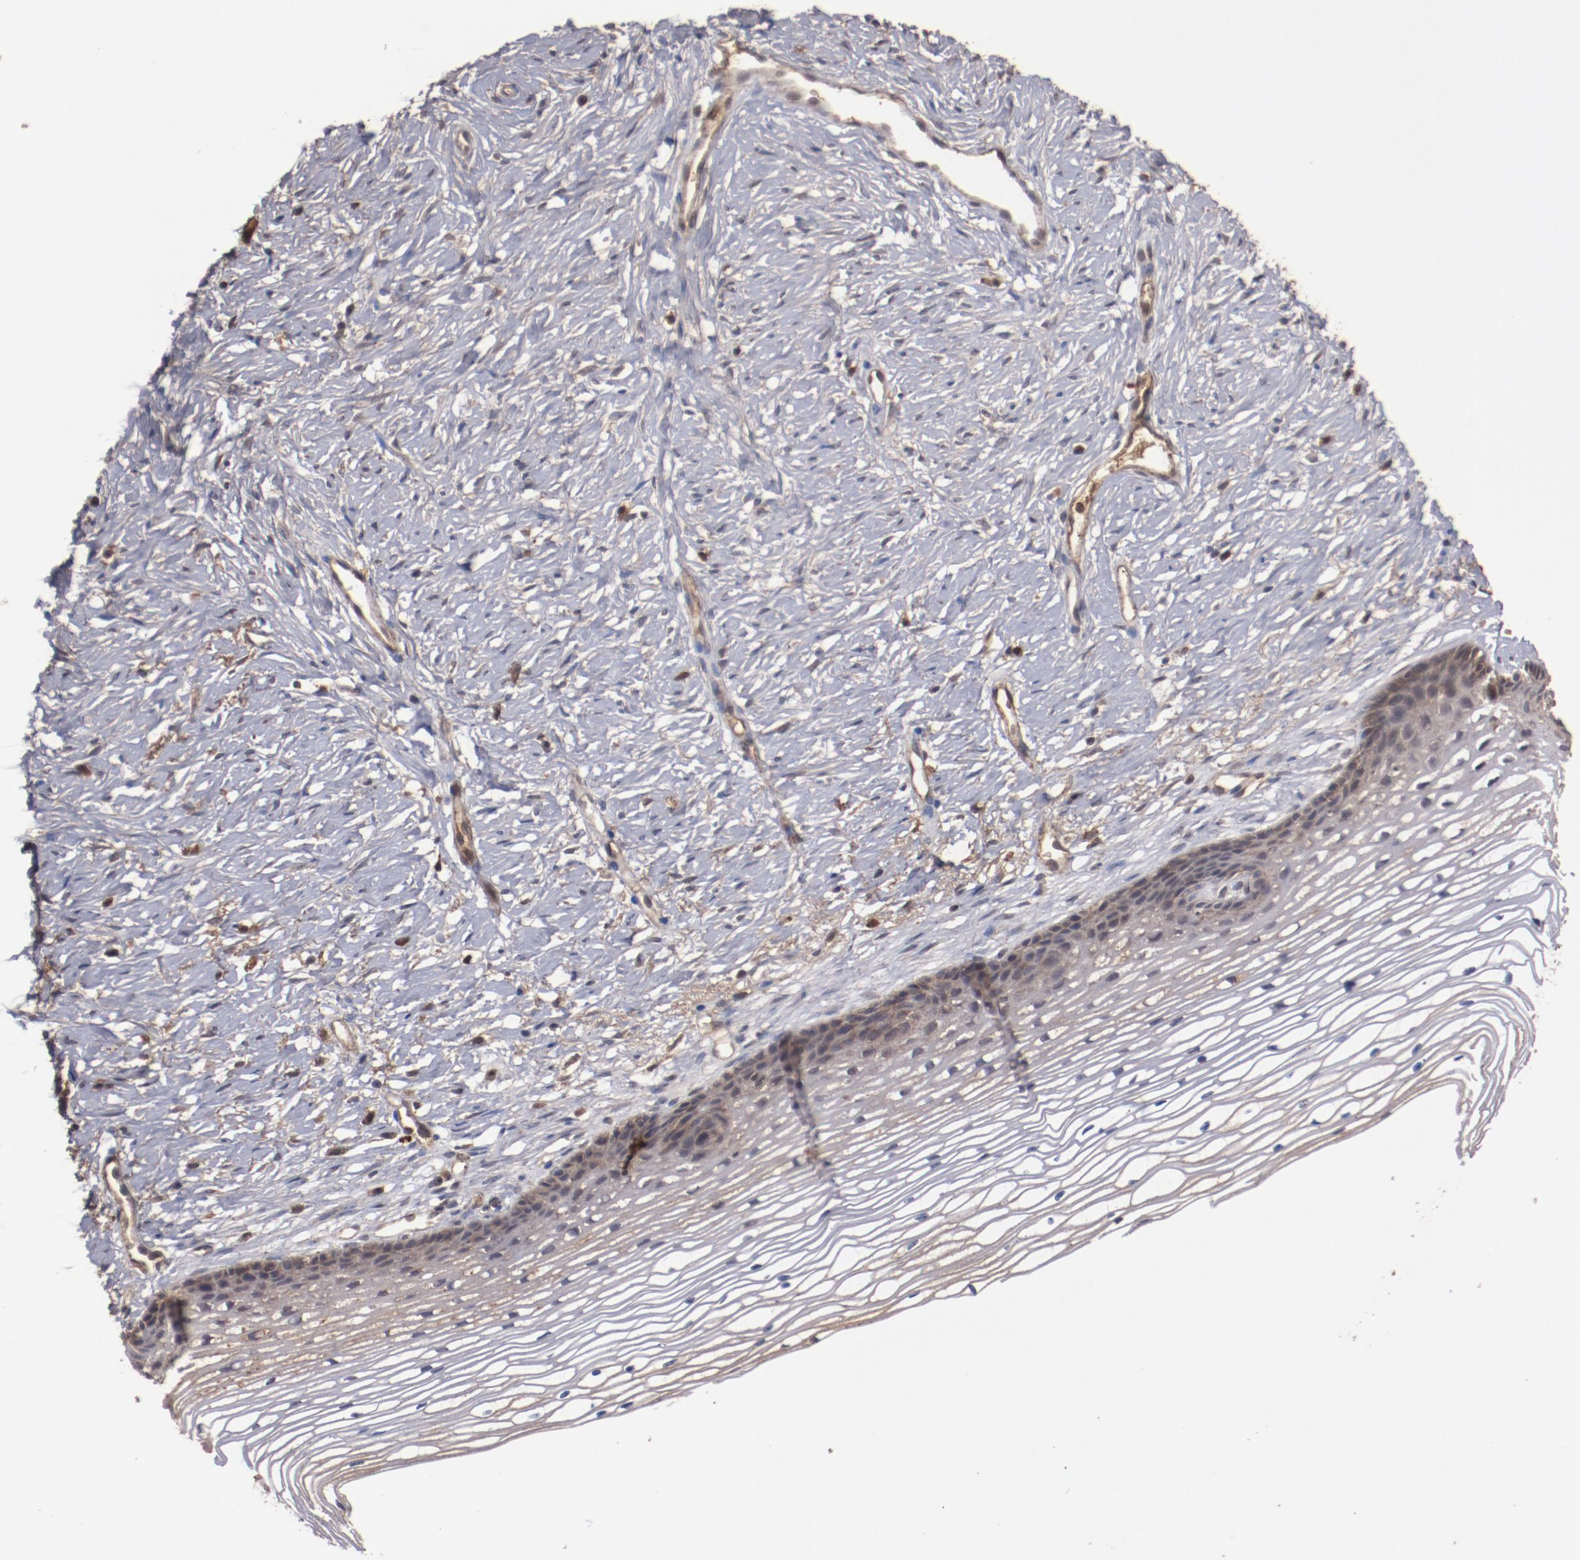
{"staining": {"intensity": "weak", "quantity": ">75%", "location": "cytoplasmic/membranous"}, "tissue": "cervix", "cell_type": "Glandular cells", "image_type": "normal", "snomed": [{"axis": "morphology", "description": "Normal tissue, NOS"}, {"axis": "topography", "description": "Cervix"}], "caption": "Weak cytoplasmic/membranous staining is present in approximately >75% of glandular cells in benign cervix. The staining was performed using DAB (3,3'-diaminobenzidine) to visualize the protein expression in brown, while the nuclei were stained in blue with hematoxylin (Magnification: 20x).", "gene": "TENM1", "patient": {"sex": "female", "age": 77}}